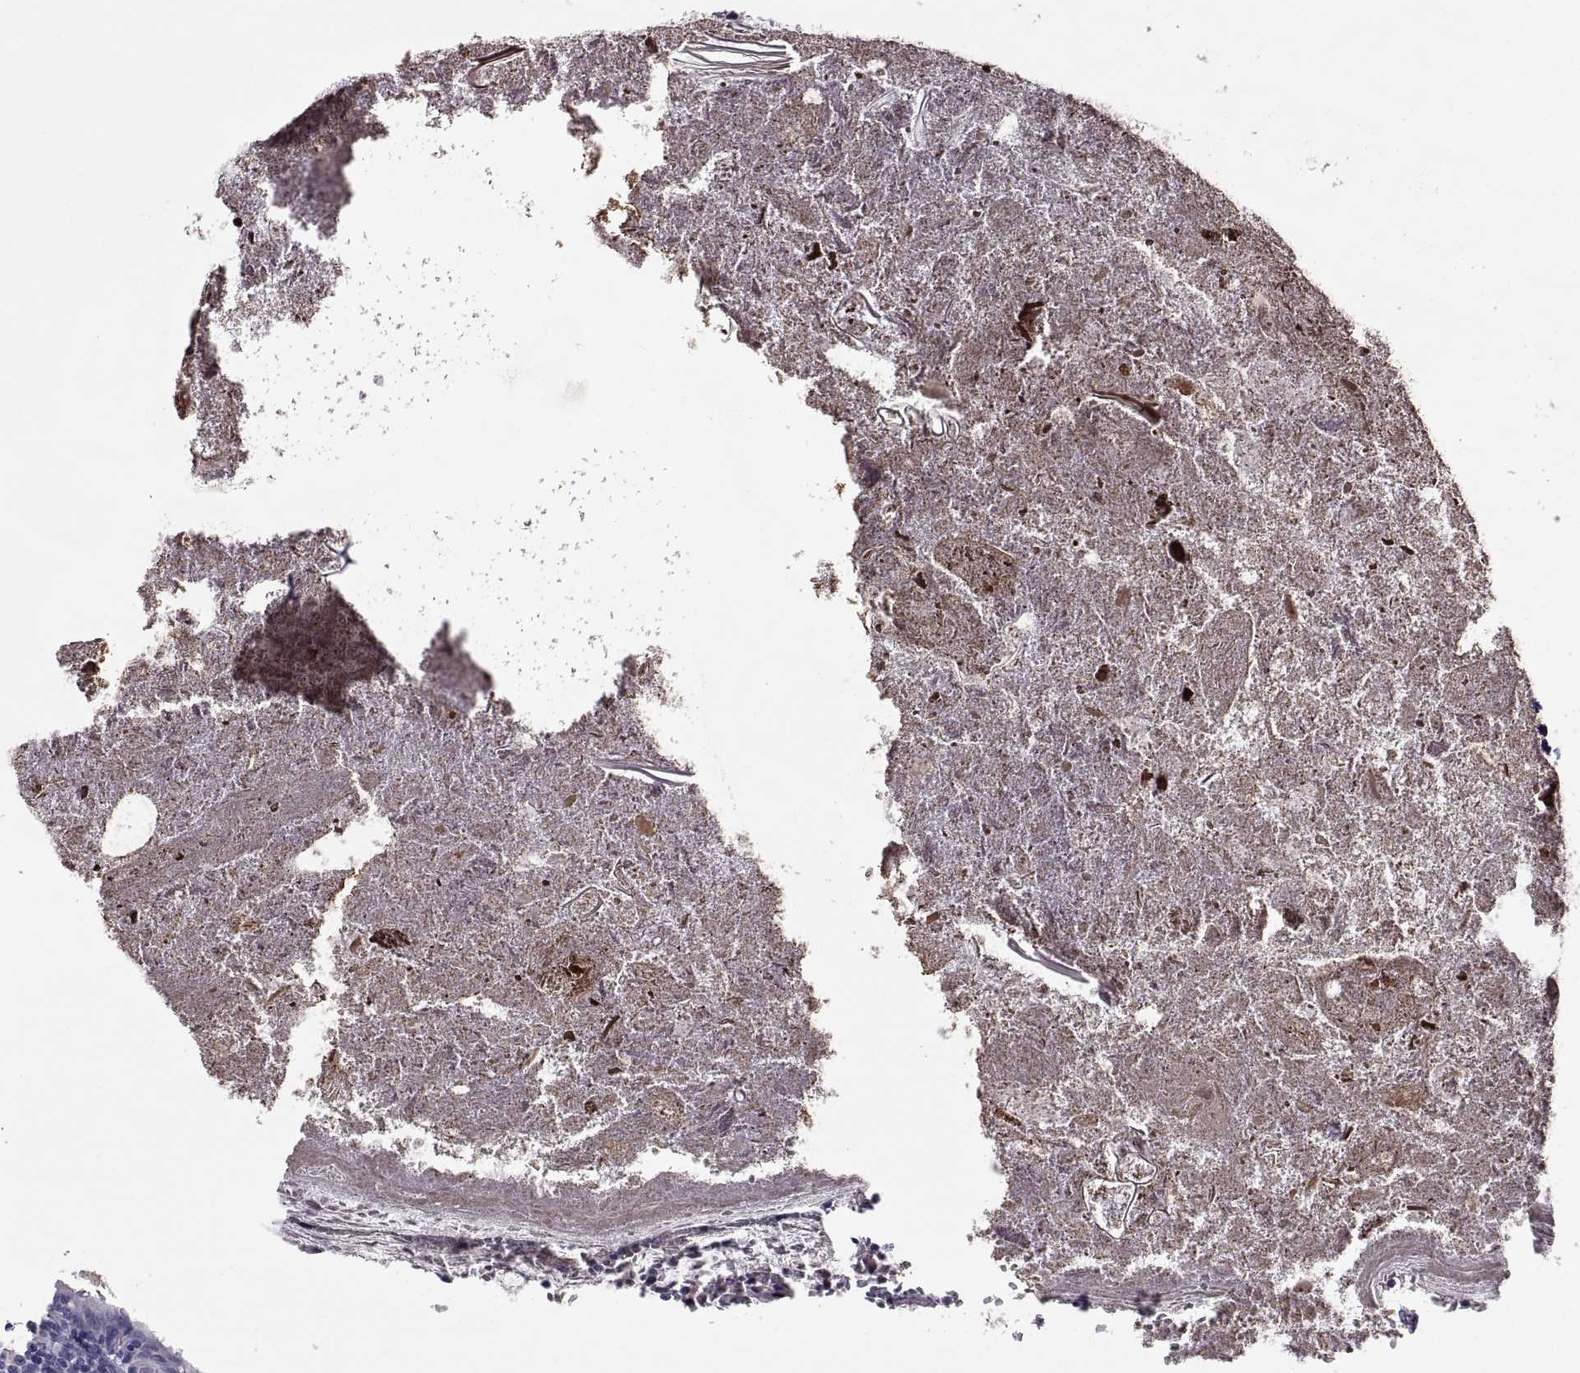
{"staining": {"intensity": "negative", "quantity": "none", "location": "none"}, "tissue": "appendix", "cell_type": "Glandular cells", "image_type": "normal", "snomed": [{"axis": "morphology", "description": "Normal tissue, NOS"}, {"axis": "topography", "description": "Appendix"}], "caption": "The immunohistochemistry micrograph has no significant staining in glandular cells of appendix.", "gene": "MAGEB18", "patient": {"sex": "female", "age": 23}}